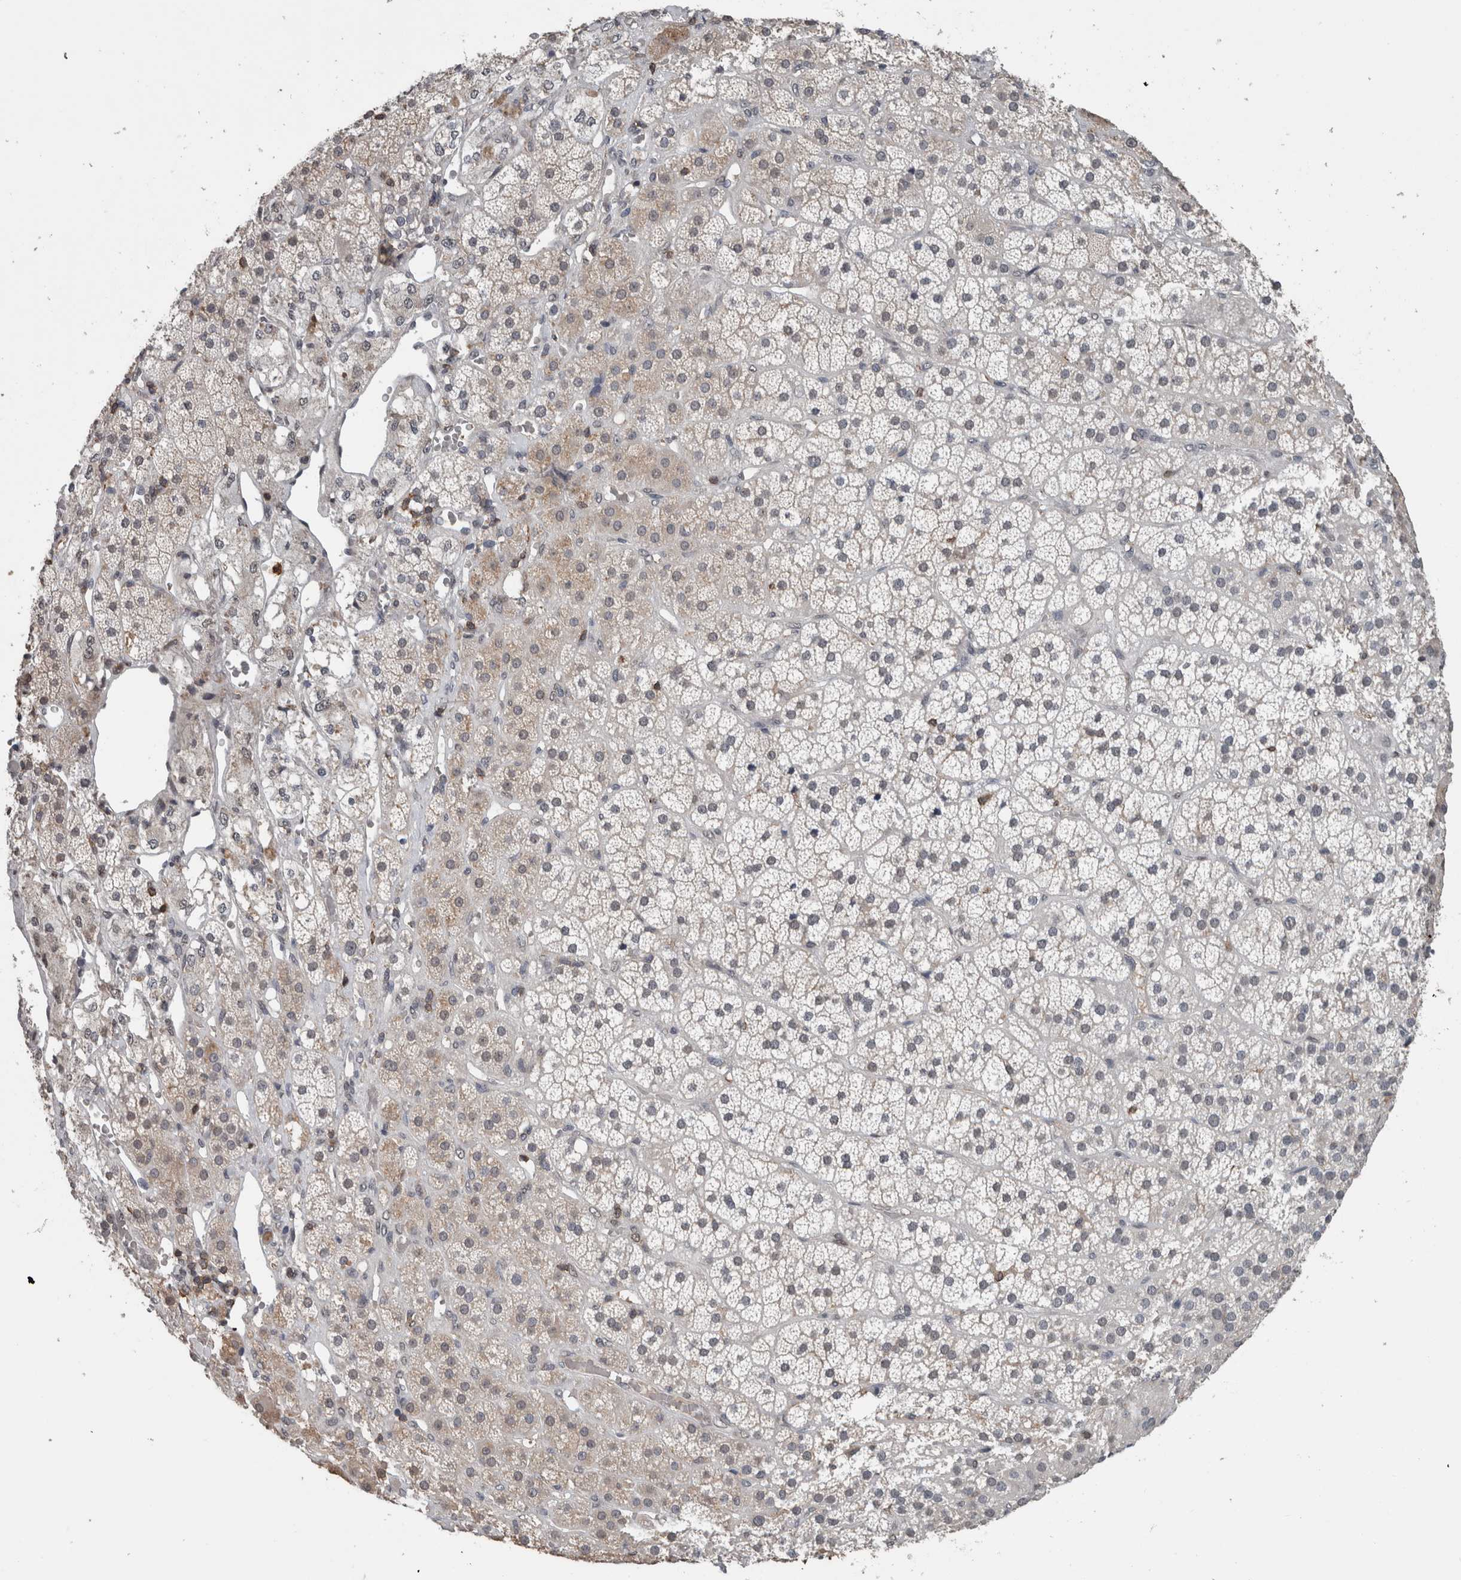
{"staining": {"intensity": "weak", "quantity": "25%-75%", "location": "cytoplasmic/membranous,nuclear"}, "tissue": "adrenal gland", "cell_type": "Glandular cells", "image_type": "normal", "snomed": [{"axis": "morphology", "description": "Normal tissue, NOS"}, {"axis": "topography", "description": "Adrenal gland"}], "caption": "This photomicrograph displays benign adrenal gland stained with IHC to label a protein in brown. The cytoplasmic/membranous,nuclear of glandular cells show weak positivity for the protein. Nuclei are counter-stained blue.", "gene": "MAFF", "patient": {"sex": "male", "age": 57}}